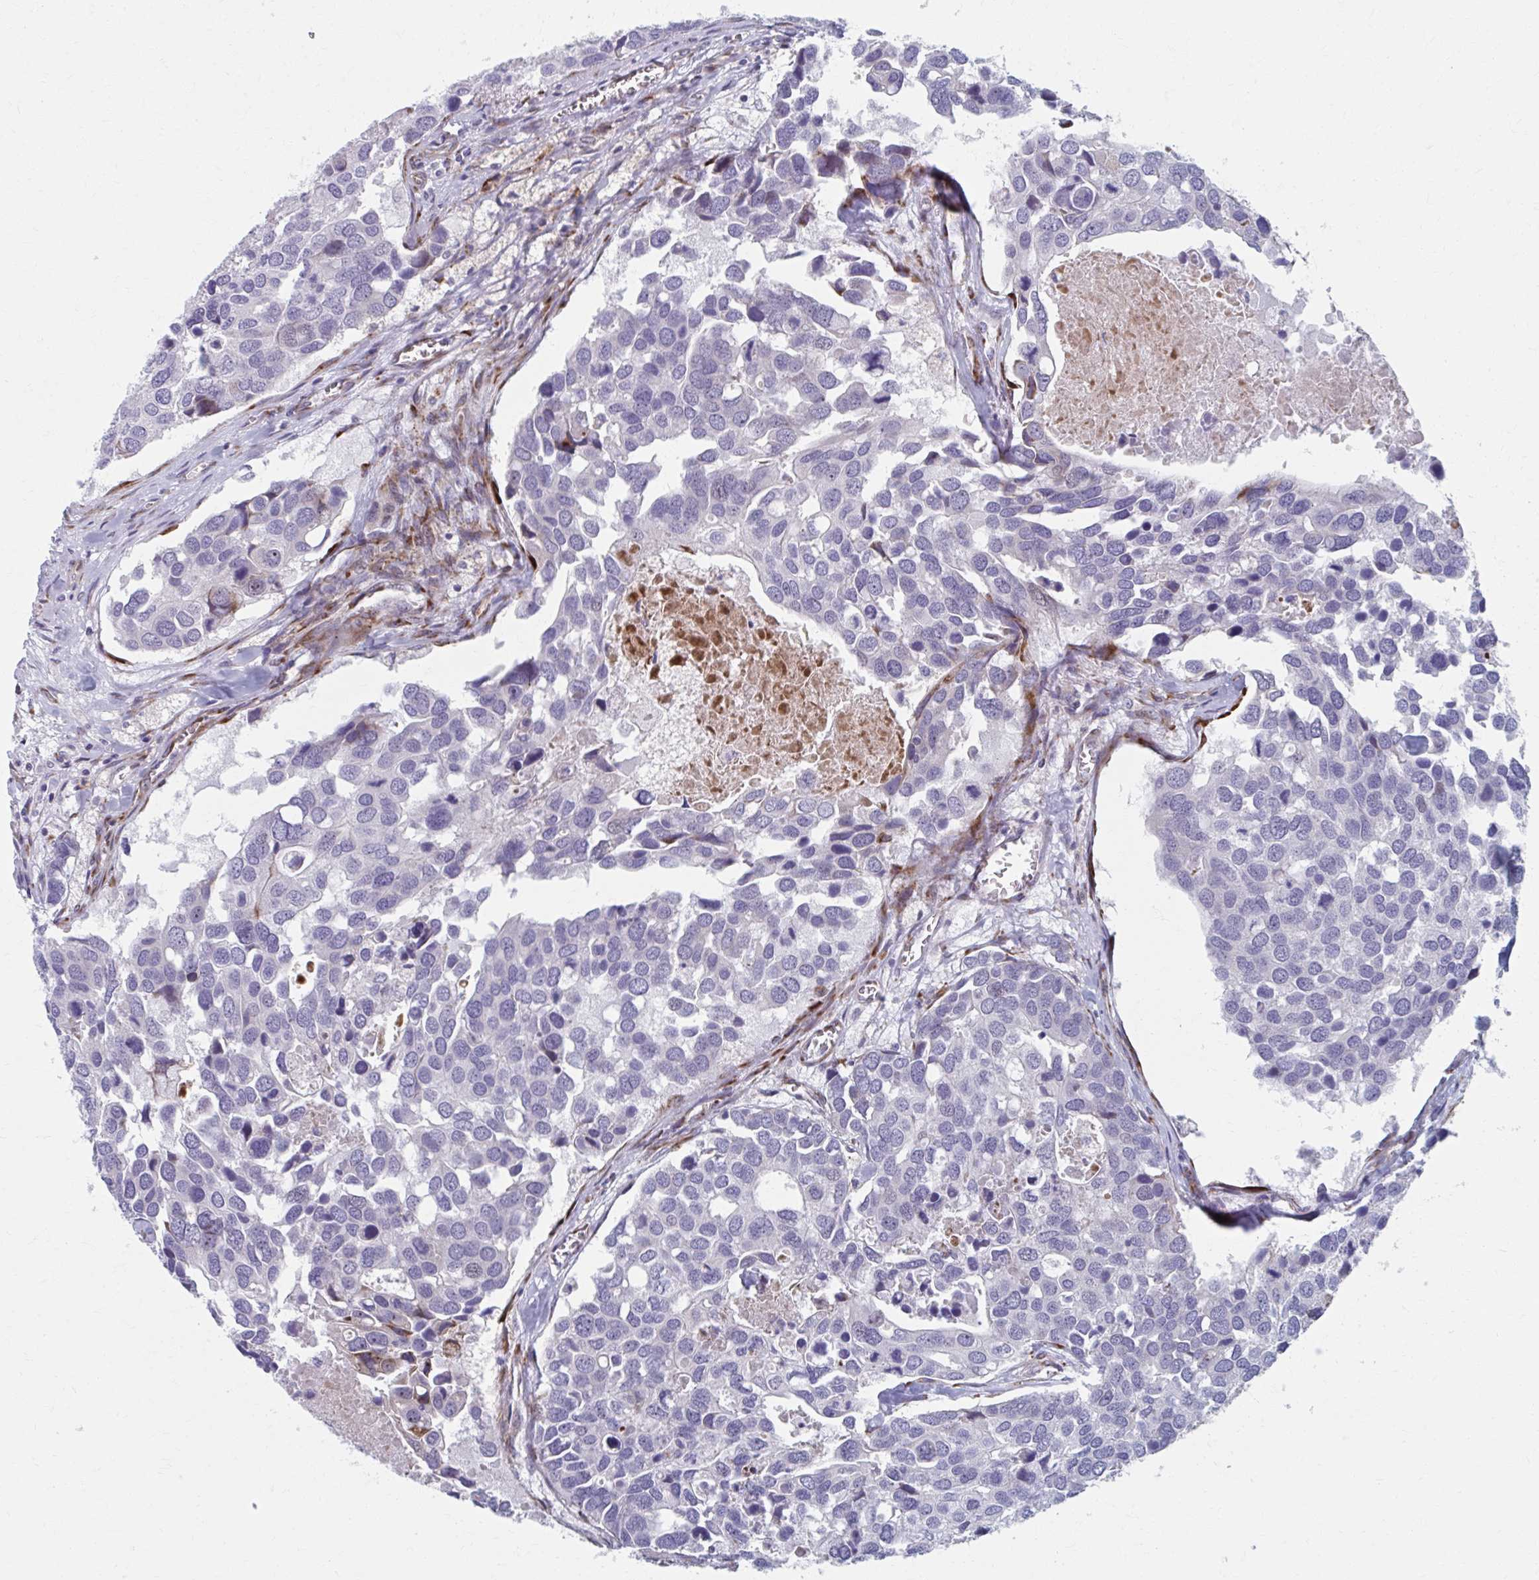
{"staining": {"intensity": "negative", "quantity": "none", "location": "none"}, "tissue": "breast cancer", "cell_type": "Tumor cells", "image_type": "cancer", "snomed": [{"axis": "morphology", "description": "Duct carcinoma"}, {"axis": "topography", "description": "Breast"}], "caption": "There is no significant staining in tumor cells of breast cancer (intraductal carcinoma).", "gene": "OLFM2", "patient": {"sex": "female", "age": 83}}